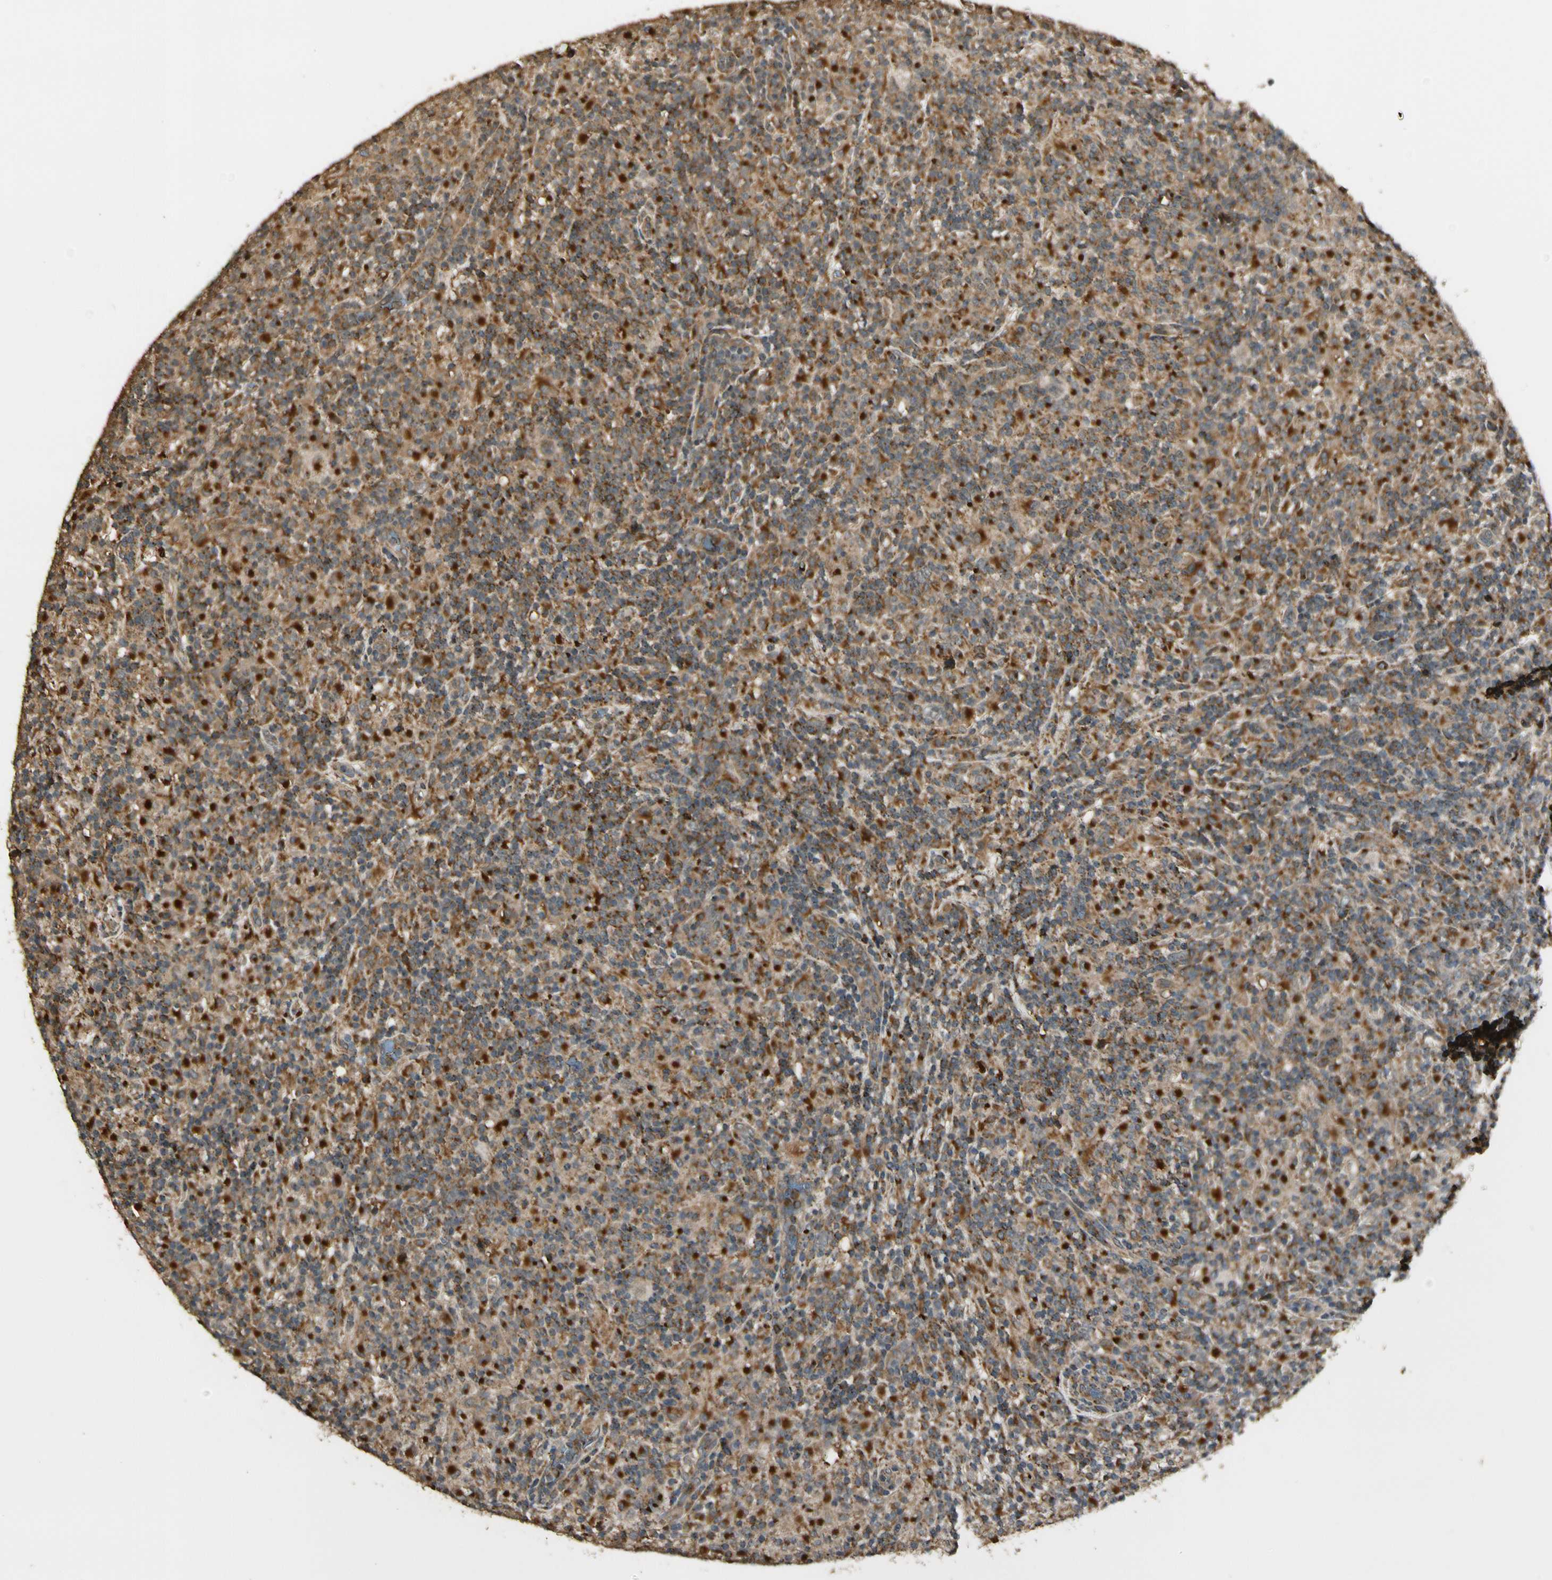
{"staining": {"intensity": "moderate", "quantity": ">75%", "location": "cytoplasmic/membranous"}, "tissue": "lymphoma", "cell_type": "Tumor cells", "image_type": "cancer", "snomed": [{"axis": "morphology", "description": "Hodgkin's disease, NOS"}, {"axis": "topography", "description": "Lymph node"}], "caption": "Protein expression analysis of human lymphoma reveals moderate cytoplasmic/membranous expression in about >75% of tumor cells. (DAB IHC, brown staining for protein, blue staining for nuclei).", "gene": "LAMTOR1", "patient": {"sex": "male", "age": 70}}